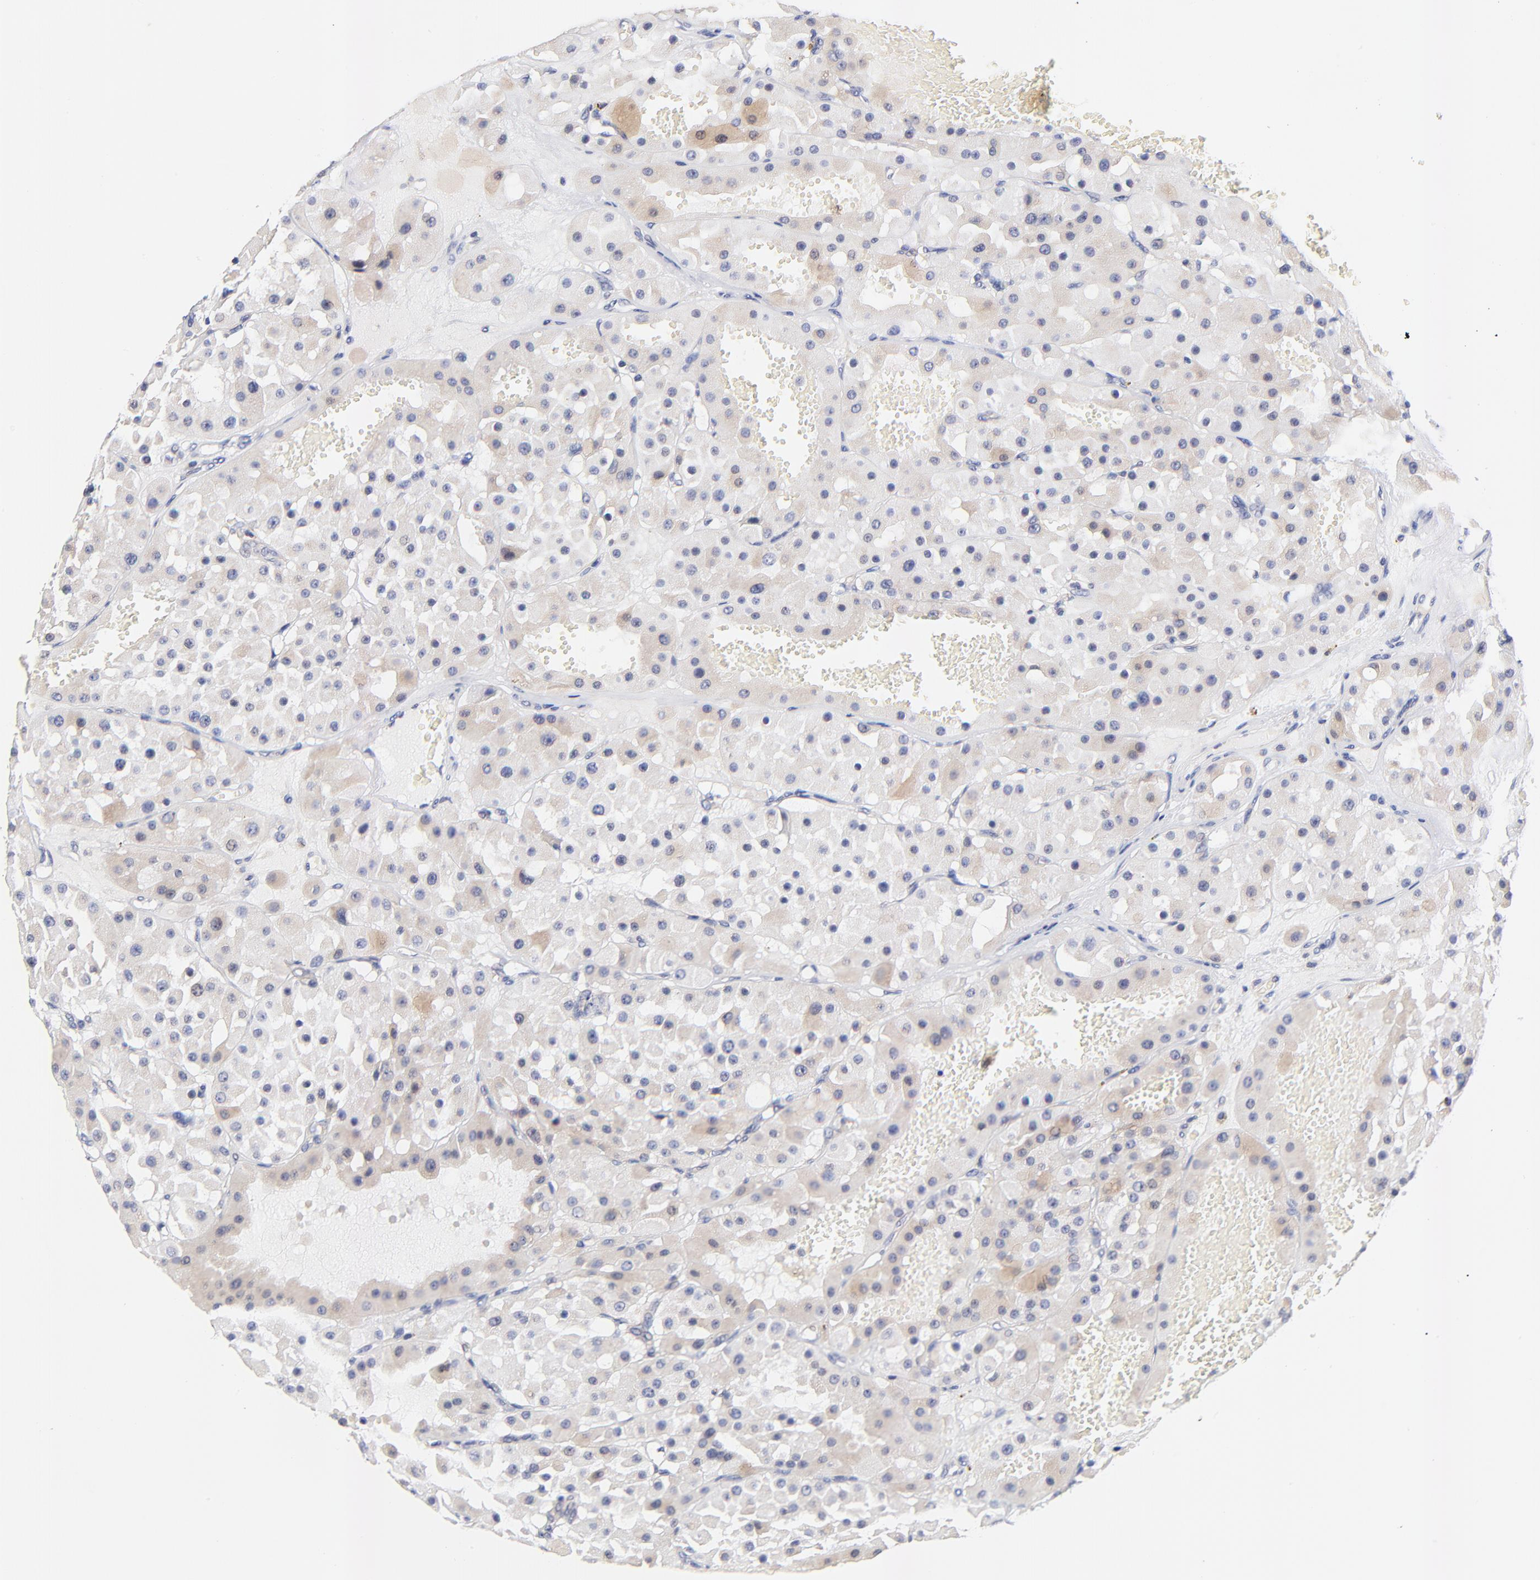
{"staining": {"intensity": "weak", "quantity": ">75%", "location": "cytoplasmic/membranous"}, "tissue": "renal cancer", "cell_type": "Tumor cells", "image_type": "cancer", "snomed": [{"axis": "morphology", "description": "Adenocarcinoma, uncertain malignant potential"}, {"axis": "topography", "description": "Kidney"}], "caption": "This is an image of immunohistochemistry (IHC) staining of renal cancer, which shows weak expression in the cytoplasmic/membranous of tumor cells.", "gene": "AFF2", "patient": {"sex": "male", "age": 63}}